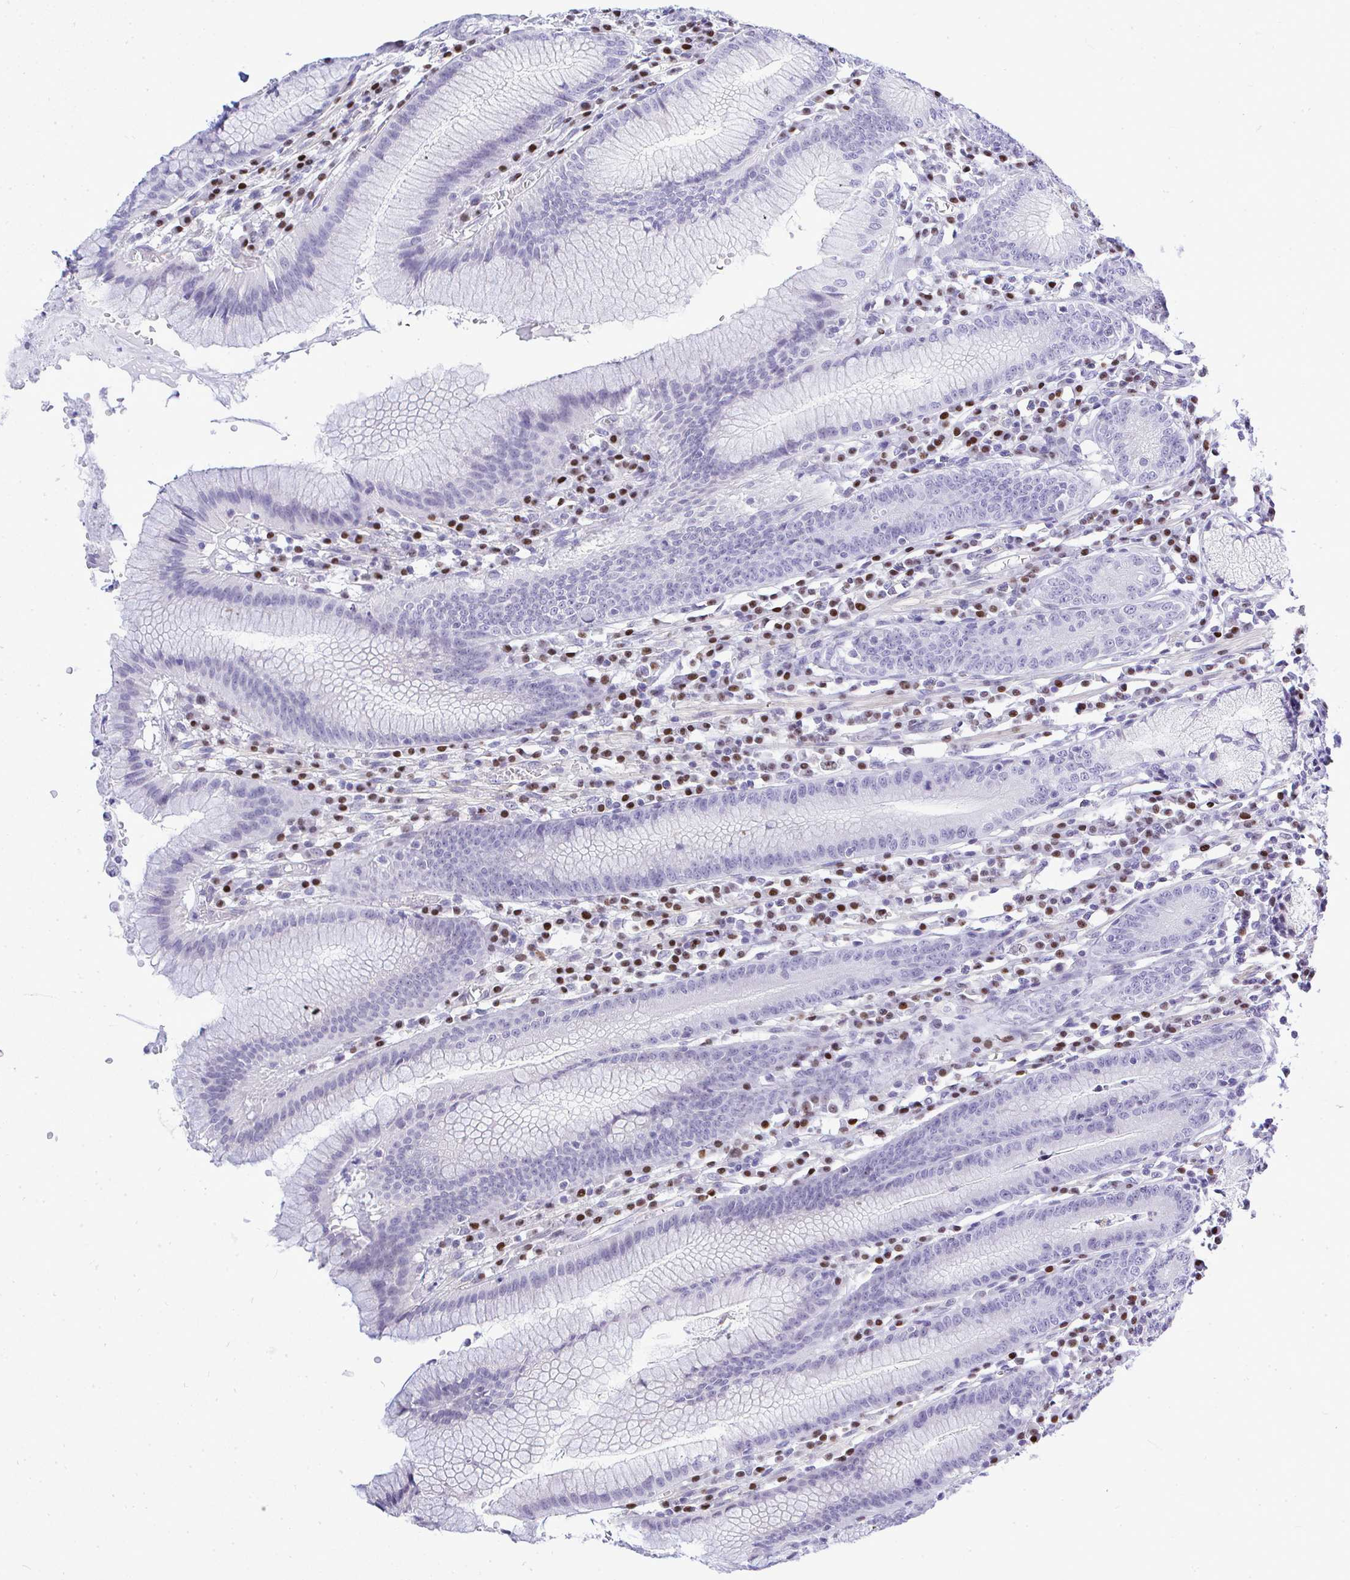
{"staining": {"intensity": "negative", "quantity": "none", "location": "none"}, "tissue": "stomach", "cell_type": "Glandular cells", "image_type": "normal", "snomed": [{"axis": "morphology", "description": "Normal tissue, NOS"}, {"axis": "topography", "description": "Stomach"}], "caption": "Immunohistochemistry (IHC) micrograph of benign stomach: stomach stained with DAB (3,3'-diaminobenzidine) displays no significant protein expression in glandular cells.", "gene": "SLC25A51", "patient": {"sex": "male", "age": 55}}